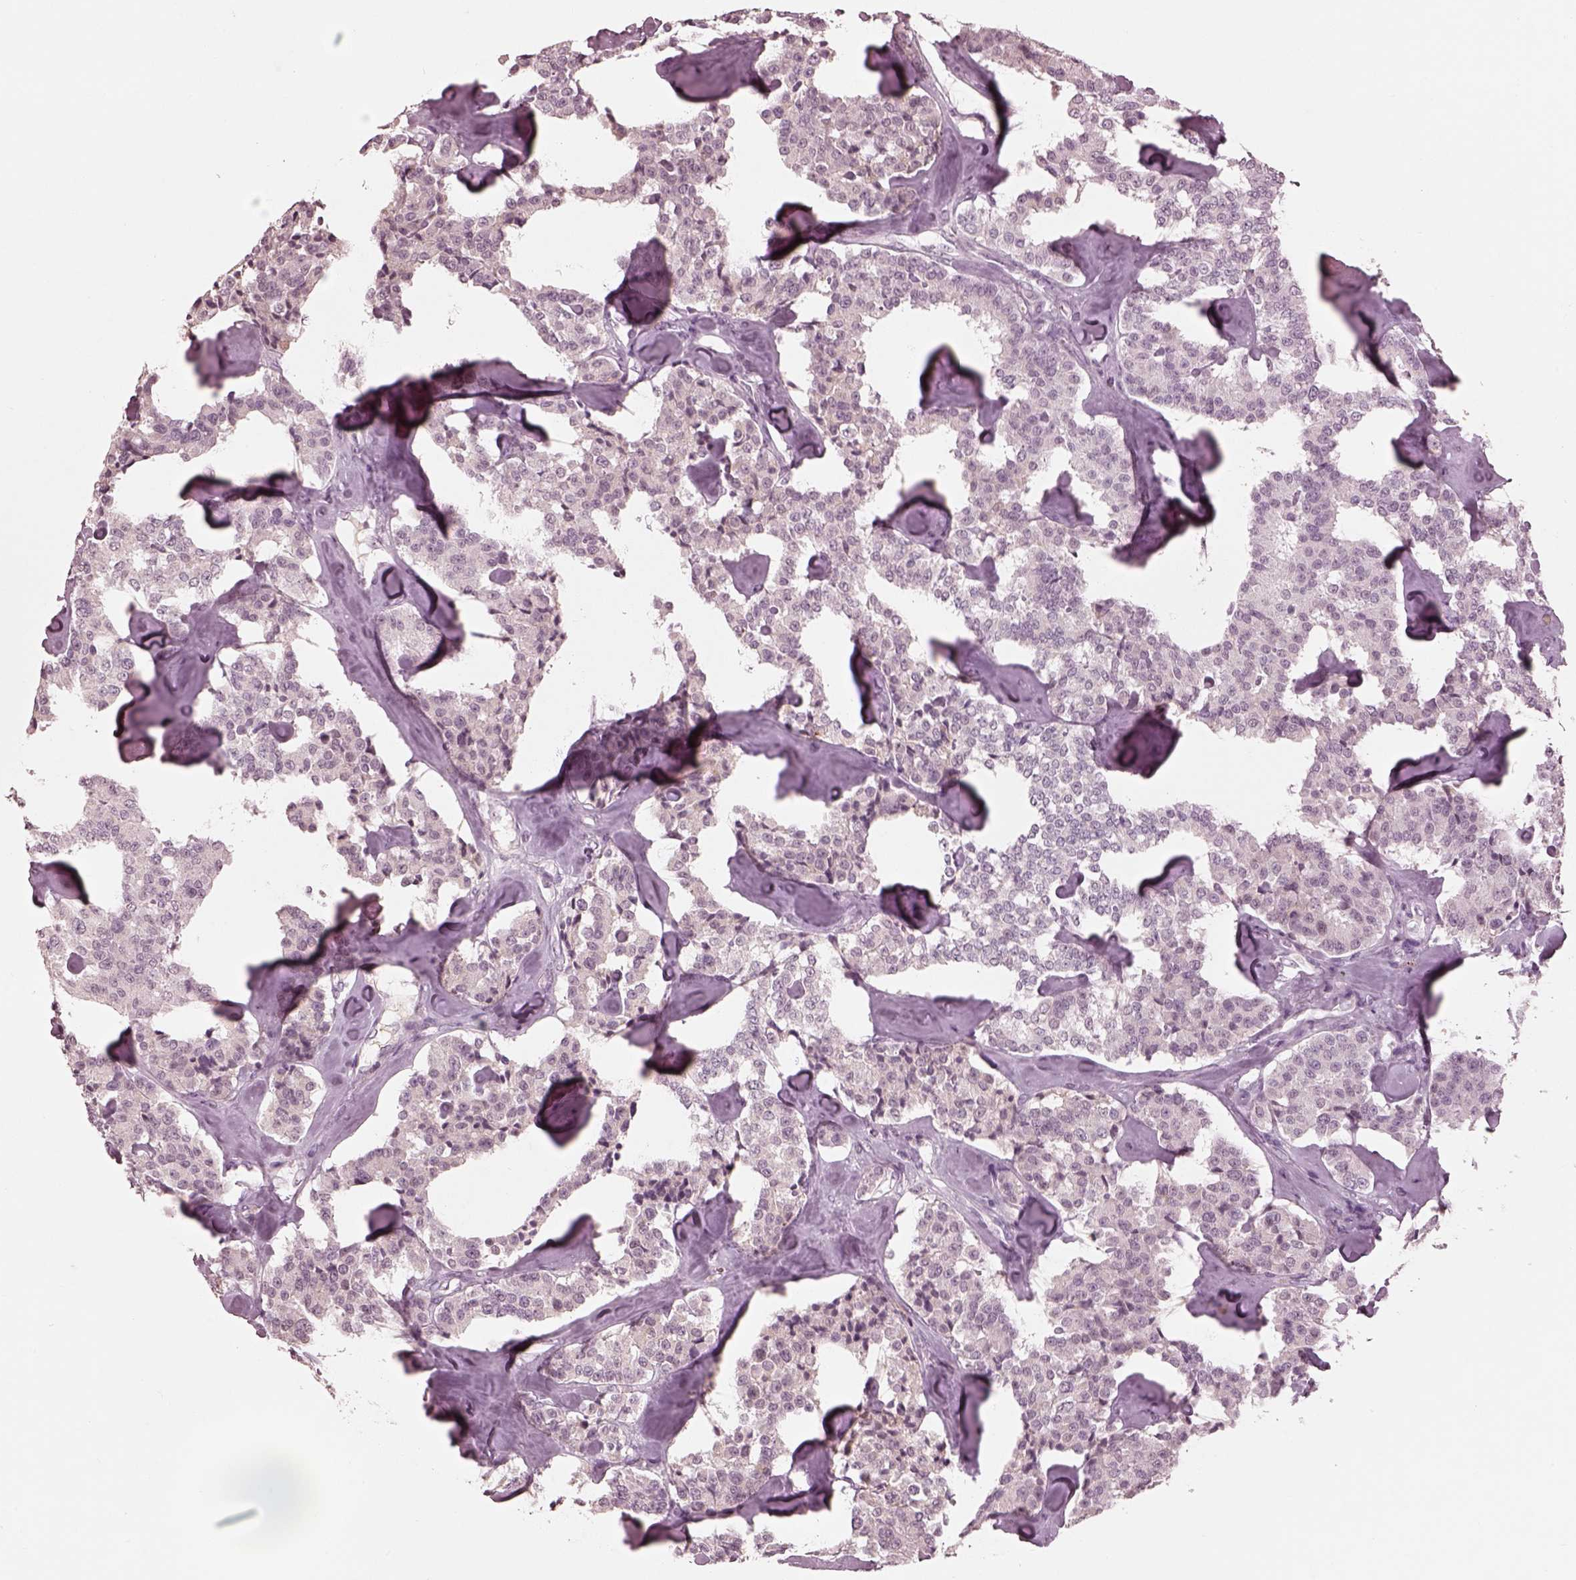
{"staining": {"intensity": "negative", "quantity": "none", "location": "none"}, "tissue": "carcinoid", "cell_type": "Tumor cells", "image_type": "cancer", "snomed": [{"axis": "morphology", "description": "Carcinoid, malignant, NOS"}, {"axis": "topography", "description": "Pancreas"}], "caption": "IHC micrograph of carcinoid stained for a protein (brown), which displays no positivity in tumor cells.", "gene": "KCNA2", "patient": {"sex": "male", "age": 41}}